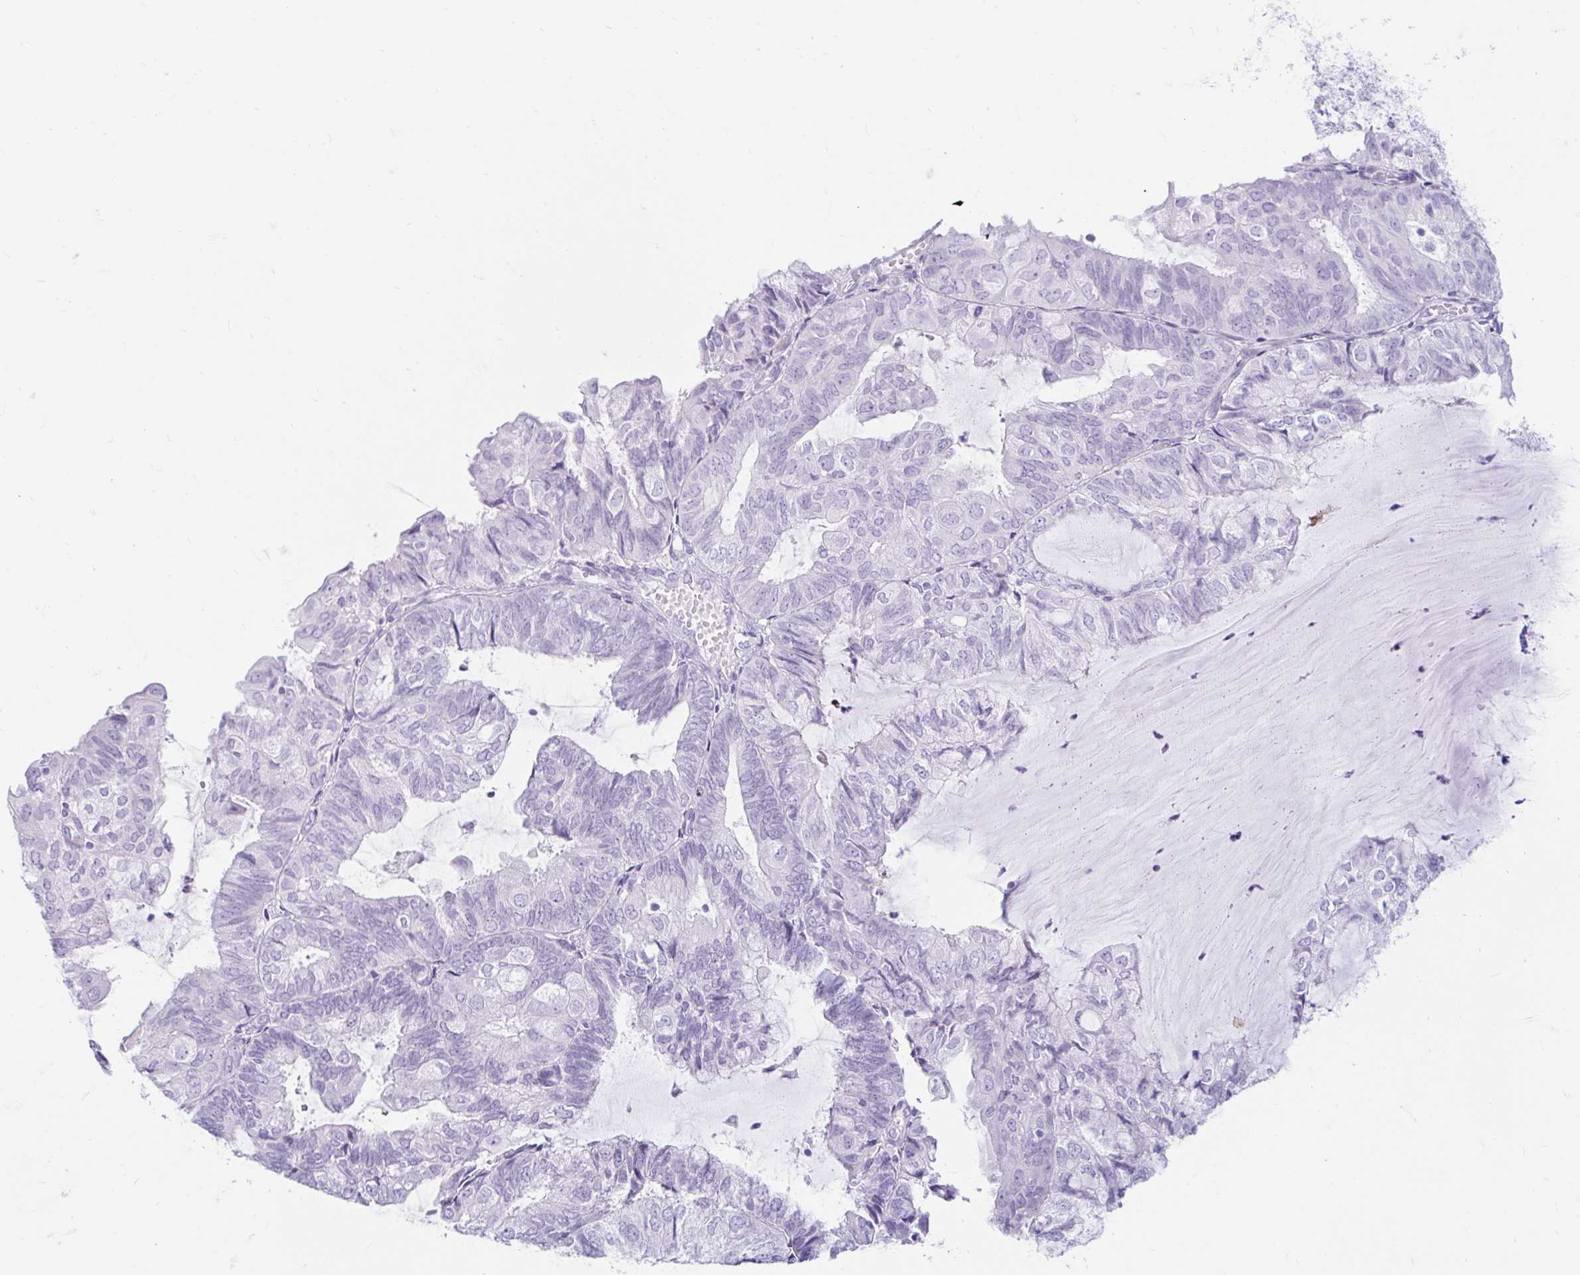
{"staining": {"intensity": "negative", "quantity": "none", "location": "none"}, "tissue": "endometrial cancer", "cell_type": "Tumor cells", "image_type": "cancer", "snomed": [{"axis": "morphology", "description": "Adenocarcinoma, NOS"}, {"axis": "topography", "description": "Endometrium"}], "caption": "Endometrial cancer stained for a protein using immunohistochemistry (IHC) demonstrates no positivity tumor cells.", "gene": "ERICH6", "patient": {"sex": "female", "age": 81}}